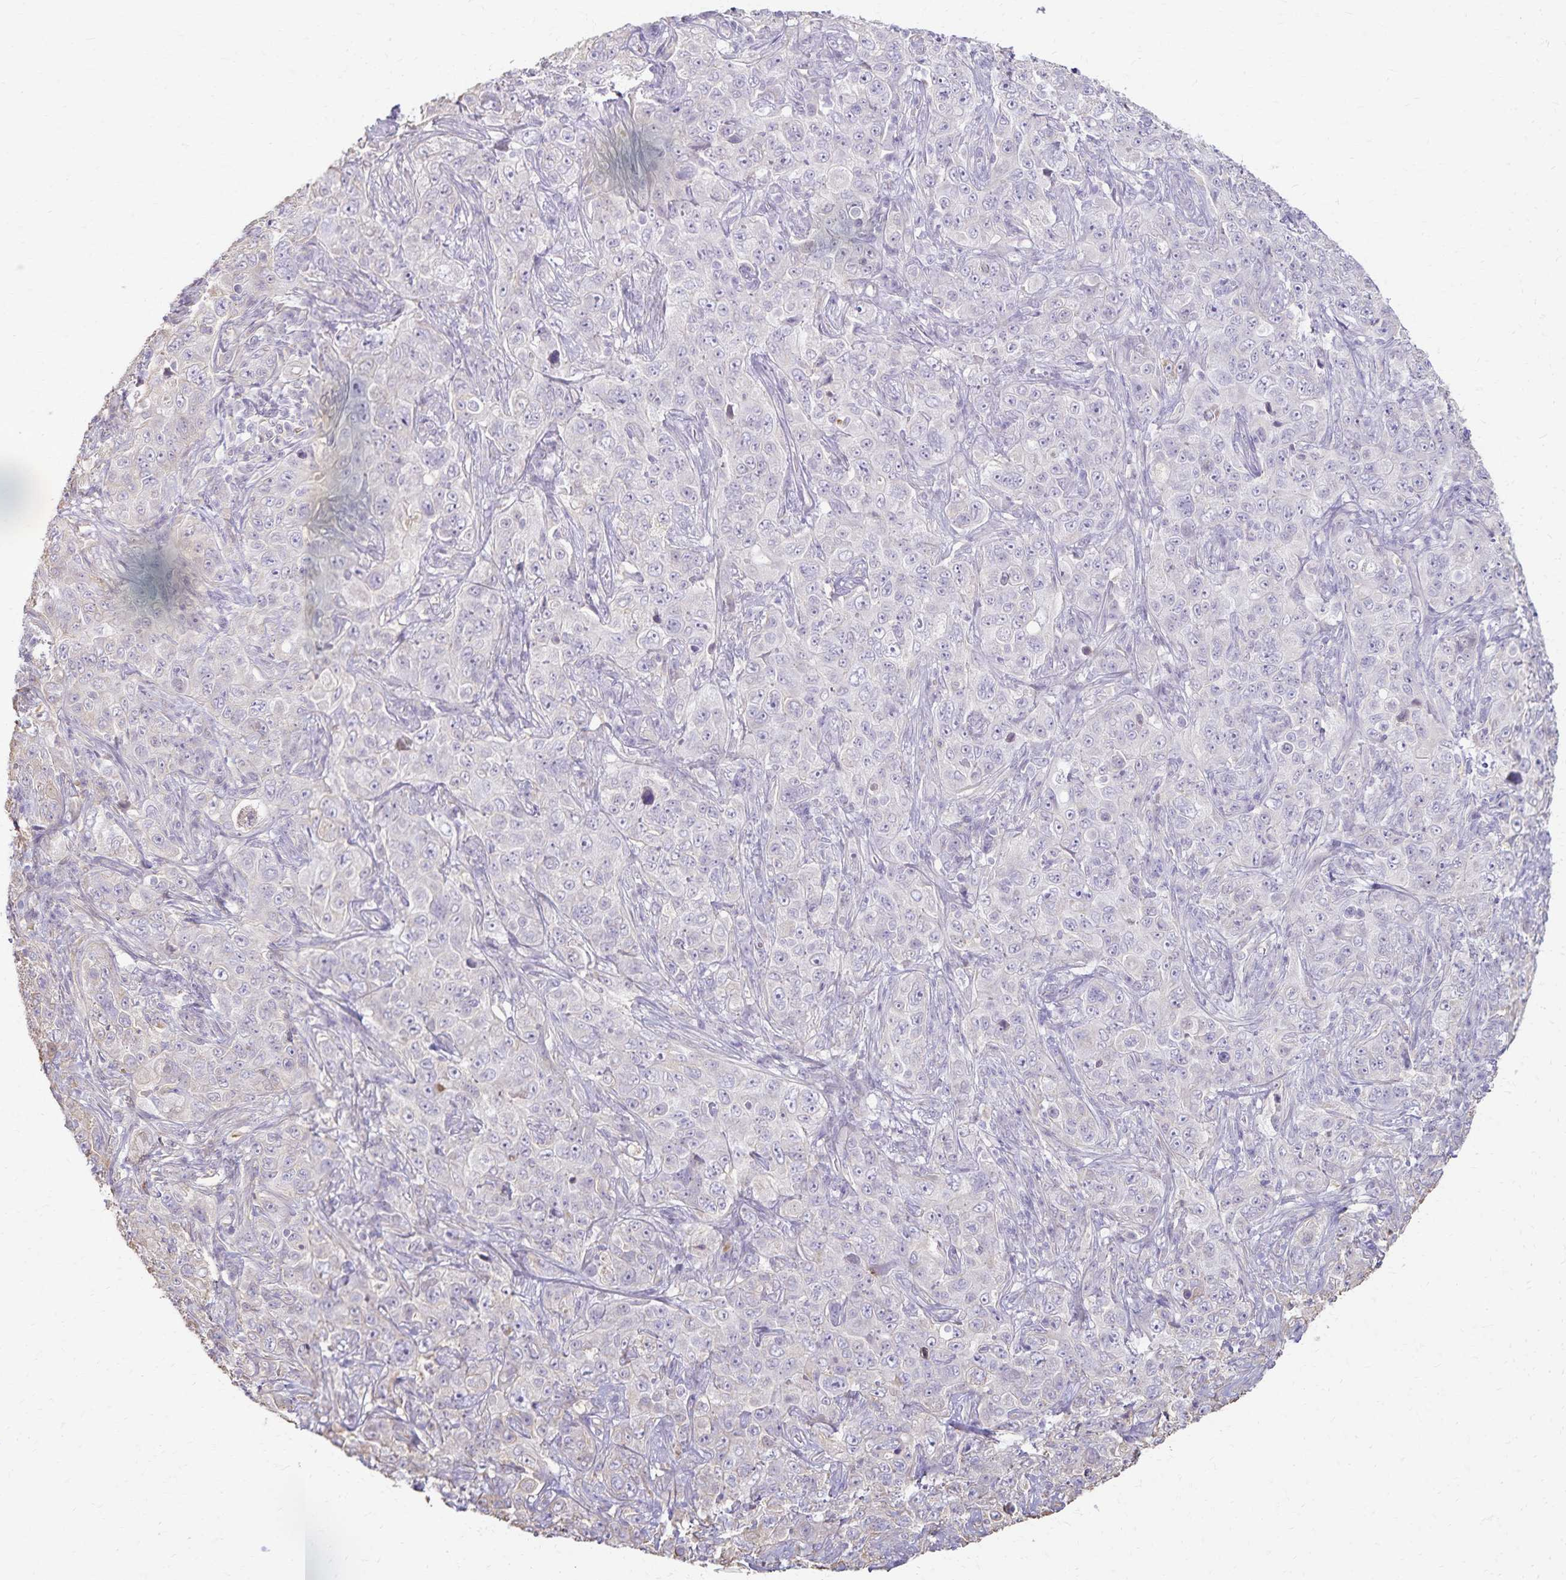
{"staining": {"intensity": "negative", "quantity": "none", "location": "none"}, "tissue": "pancreatic cancer", "cell_type": "Tumor cells", "image_type": "cancer", "snomed": [{"axis": "morphology", "description": "Adenocarcinoma, NOS"}, {"axis": "topography", "description": "Pancreas"}], "caption": "Tumor cells show no significant expression in pancreatic cancer. (Stains: DAB (3,3'-diaminobenzidine) immunohistochemistry (IHC) with hematoxylin counter stain, Microscopy: brightfield microscopy at high magnification).", "gene": "KISS1", "patient": {"sex": "male", "age": 68}}